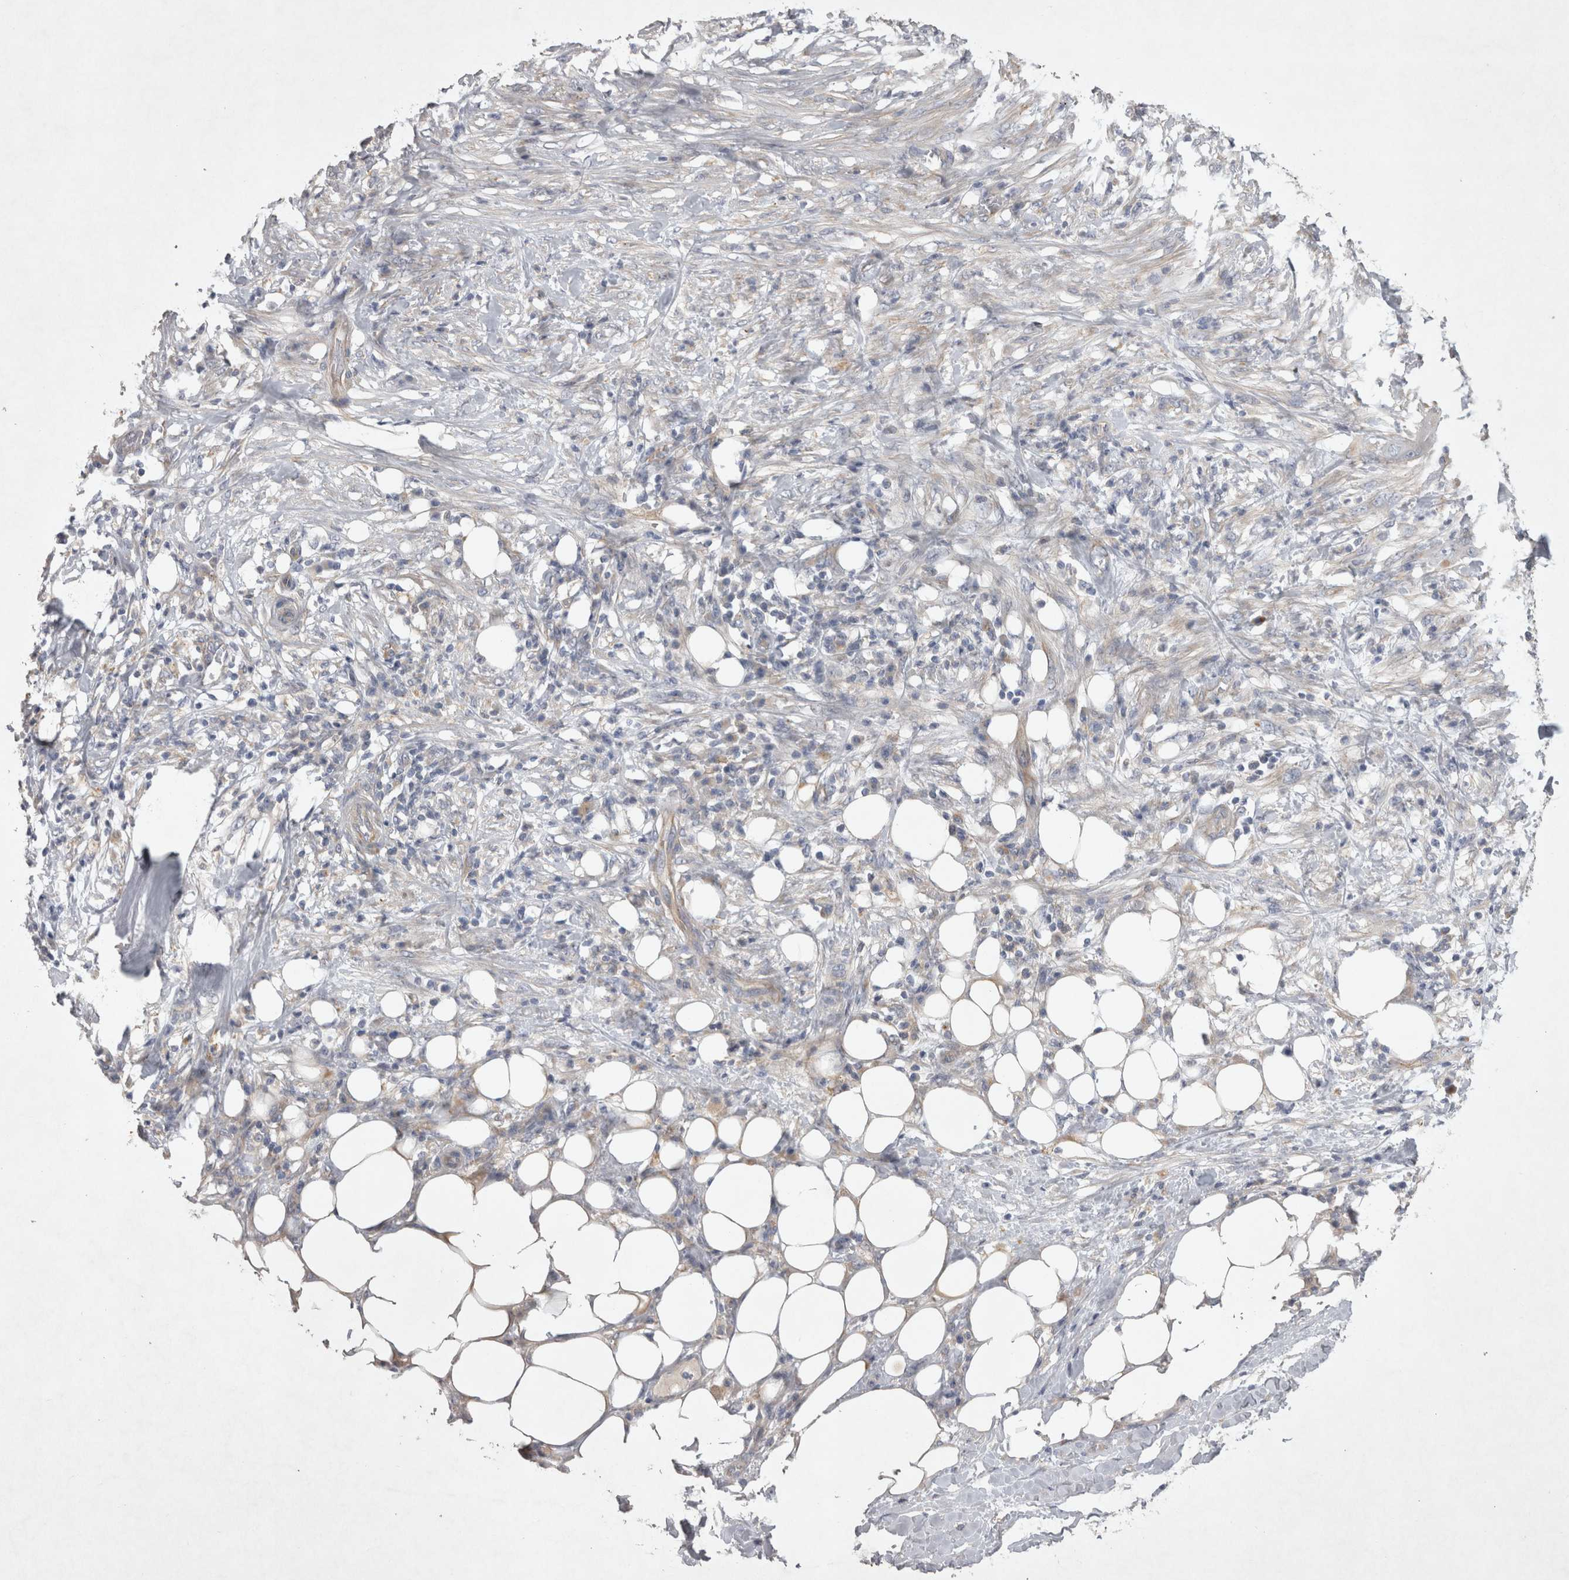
{"staining": {"intensity": "negative", "quantity": "none", "location": "none"}, "tissue": "pancreatic cancer", "cell_type": "Tumor cells", "image_type": "cancer", "snomed": [{"axis": "morphology", "description": "Adenocarcinoma, NOS"}, {"axis": "topography", "description": "Pancreas"}], "caption": "Adenocarcinoma (pancreatic) was stained to show a protein in brown. There is no significant staining in tumor cells. The staining is performed using DAB brown chromogen with nuclei counter-stained in using hematoxylin.", "gene": "STRADB", "patient": {"sex": "female", "age": 78}}